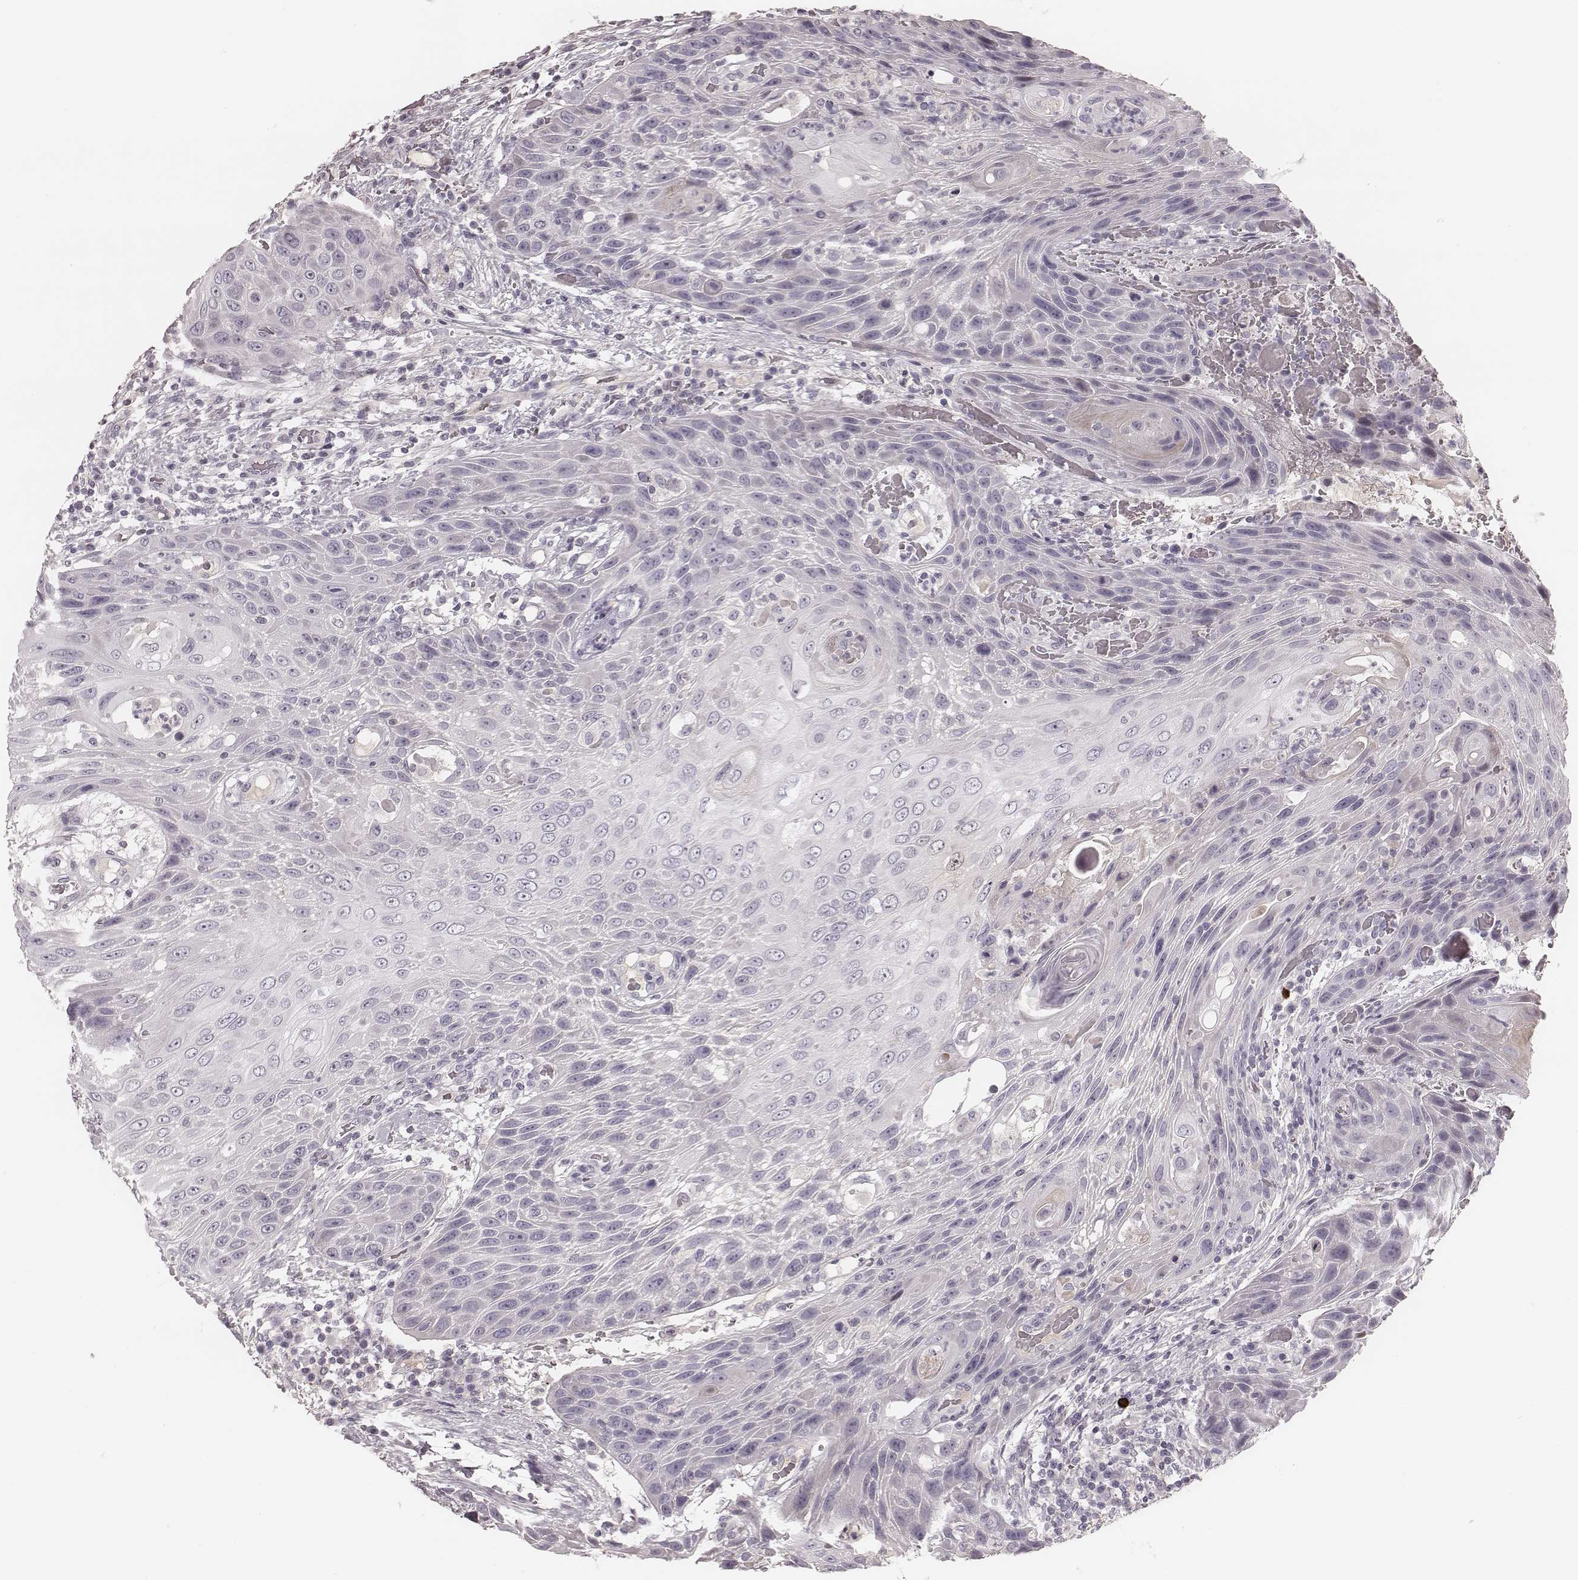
{"staining": {"intensity": "negative", "quantity": "none", "location": "none"}, "tissue": "head and neck cancer", "cell_type": "Tumor cells", "image_type": "cancer", "snomed": [{"axis": "morphology", "description": "Squamous cell carcinoma, NOS"}, {"axis": "topography", "description": "Head-Neck"}], "caption": "Head and neck cancer stained for a protein using immunohistochemistry shows no expression tumor cells.", "gene": "S100Z", "patient": {"sex": "male", "age": 69}}